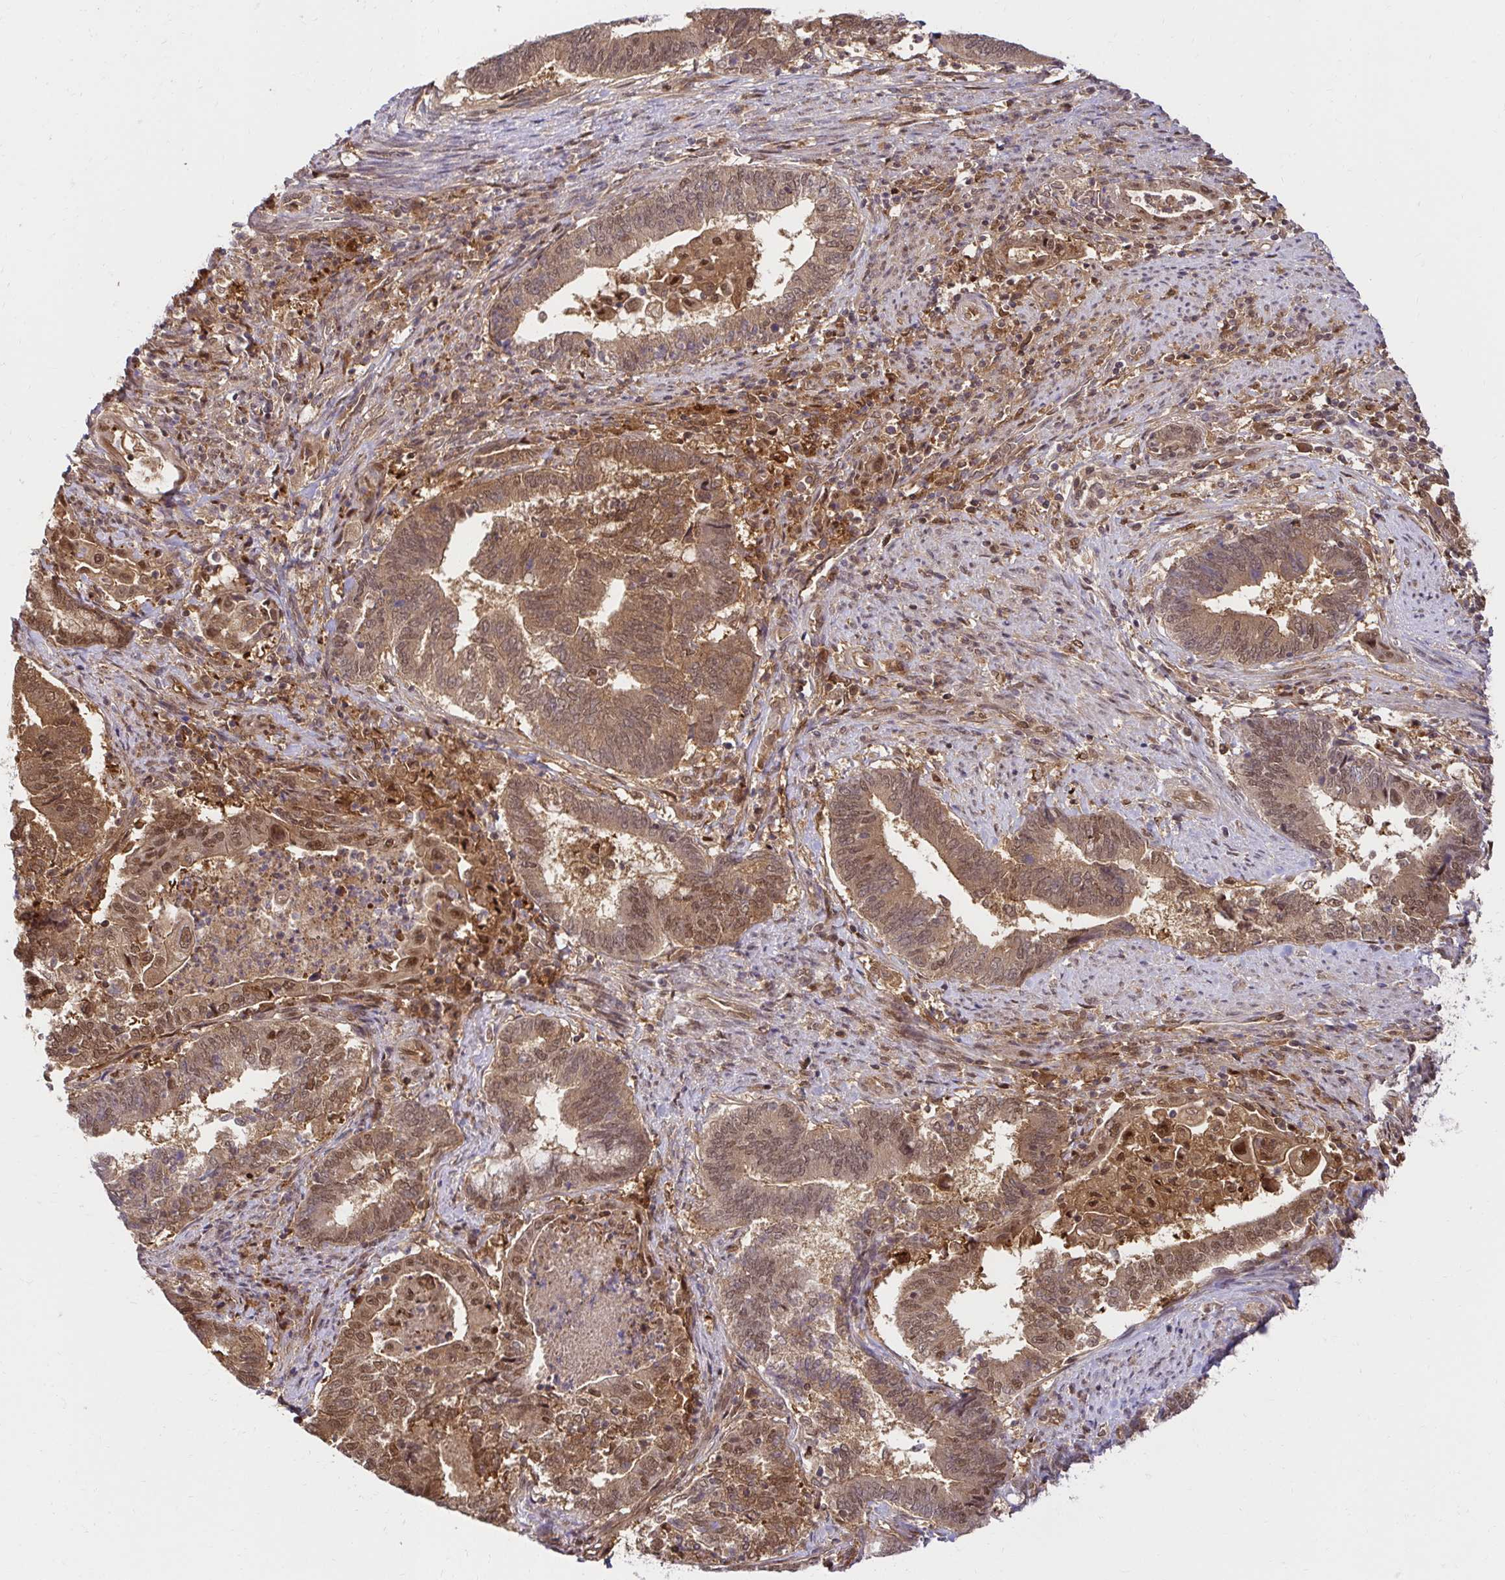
{"staining": {"intensity": "moderate", "quantity": ">75%", "location": "cytoplasmic/membranous,nuclear"}, "tissue": "endometrial cancer", "cell_type": "Tumor cells", "image_type": "cancer", "snomed": [{"axis": "morphology", "description": "Adenocarcinoma, NOS"}, {"axis": "topography", "description": "Endometrium"}], "caption": "A brown stain labels moderate cytoplasmic/membranous and nuclear staining of a protein in adenocarcinoma (endometrial) tumor cells.", "gene": "PSMA4", "patient": {"sex": "female", "age": 65}}